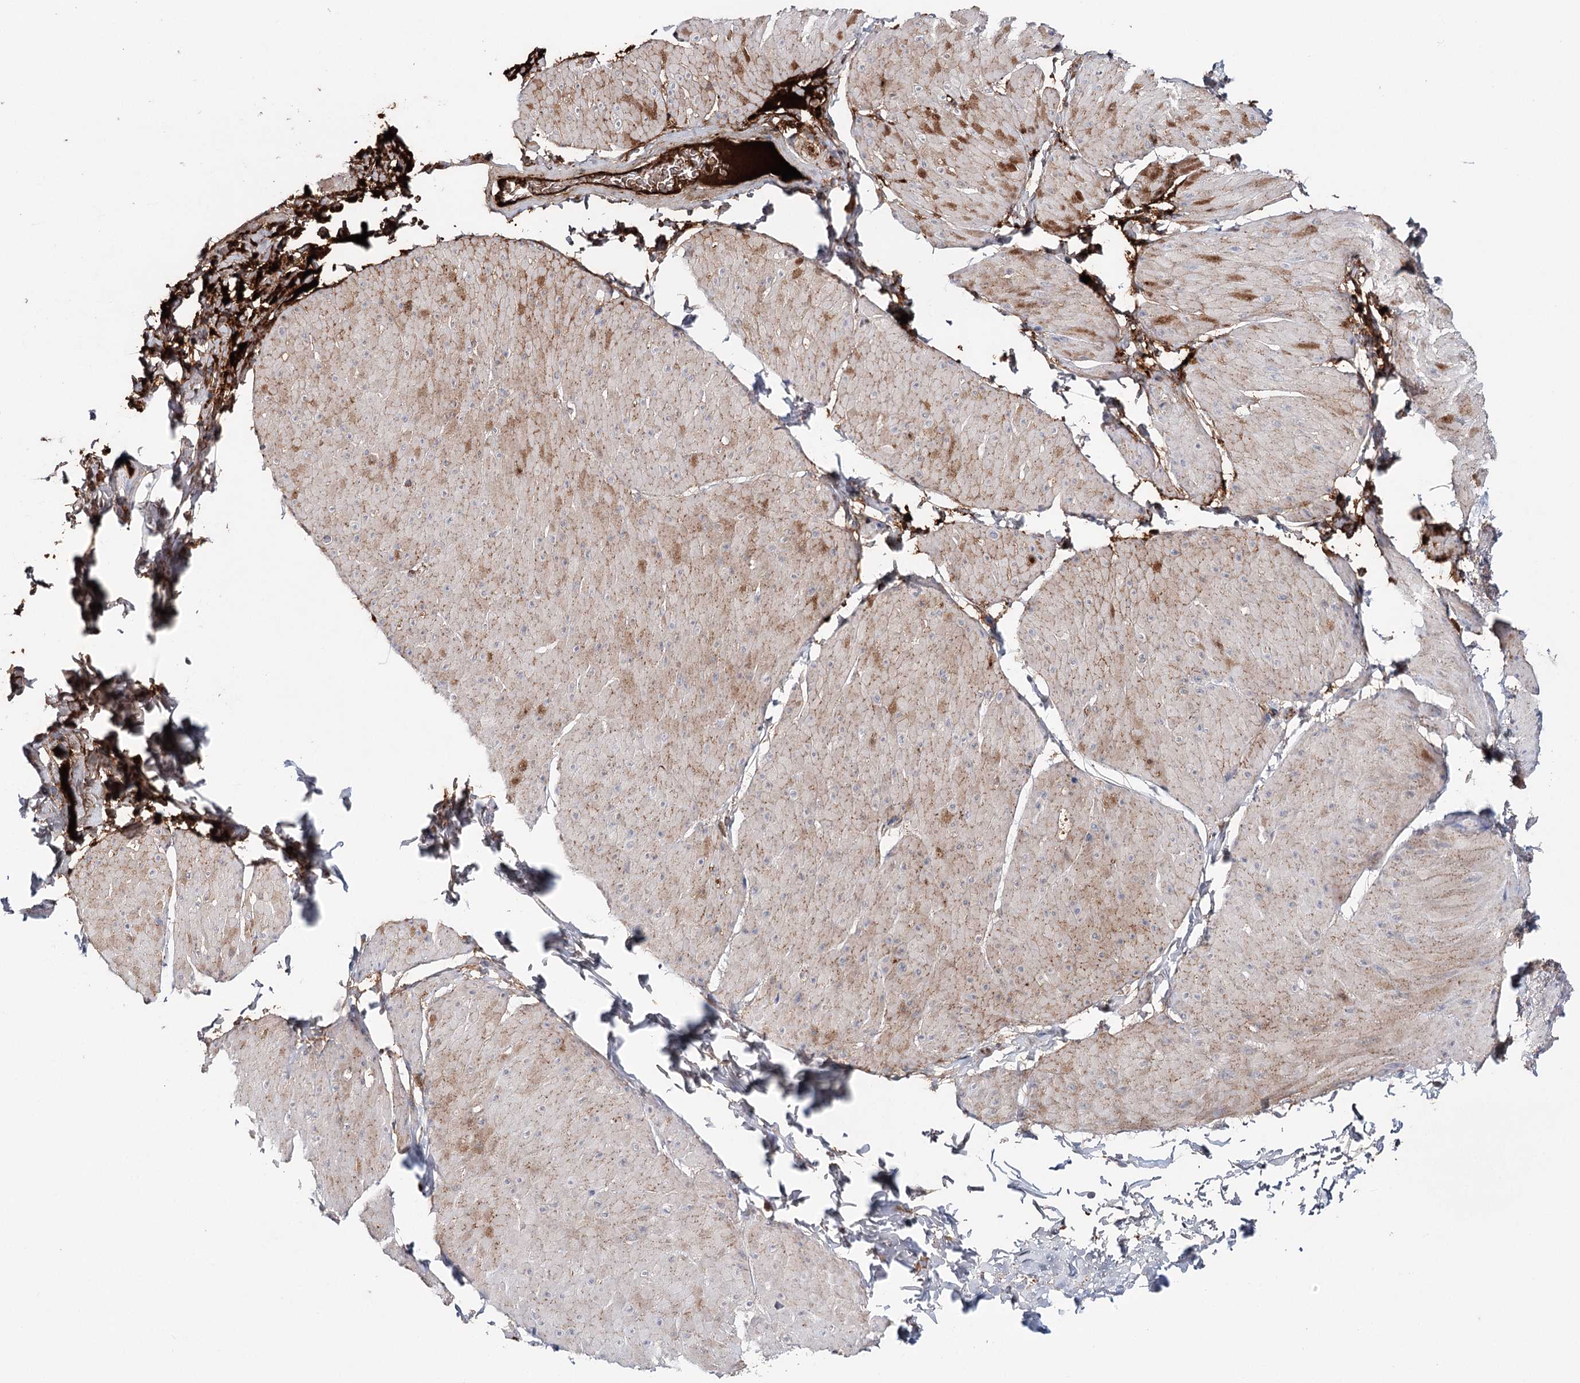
{"staining": {"intensity": "weak", "quantity": "25%-75%", "location": "cytoplasmic/membranous"}, "tissue": "smooth muscle", "cell_type": "Smooth muscle cells", "image_type": "normal", "snomed": [{"axis": "morphology", "description": "Urothelial carcinoma, High grade"}, {"axis": "topography", "description": "Urinary bladder"}], "caption": "Brown immunohistochemical staining in unremarkable human smooth muscle demonstrates weak cytoplasmic/membranous expression in approximately 25%-75% of smooth muscle cells. (DAB = brown stain, brightfield microscopy at high magnification).", "gene": "PKP4", "patient": {"sex": "male", "age": 46}}